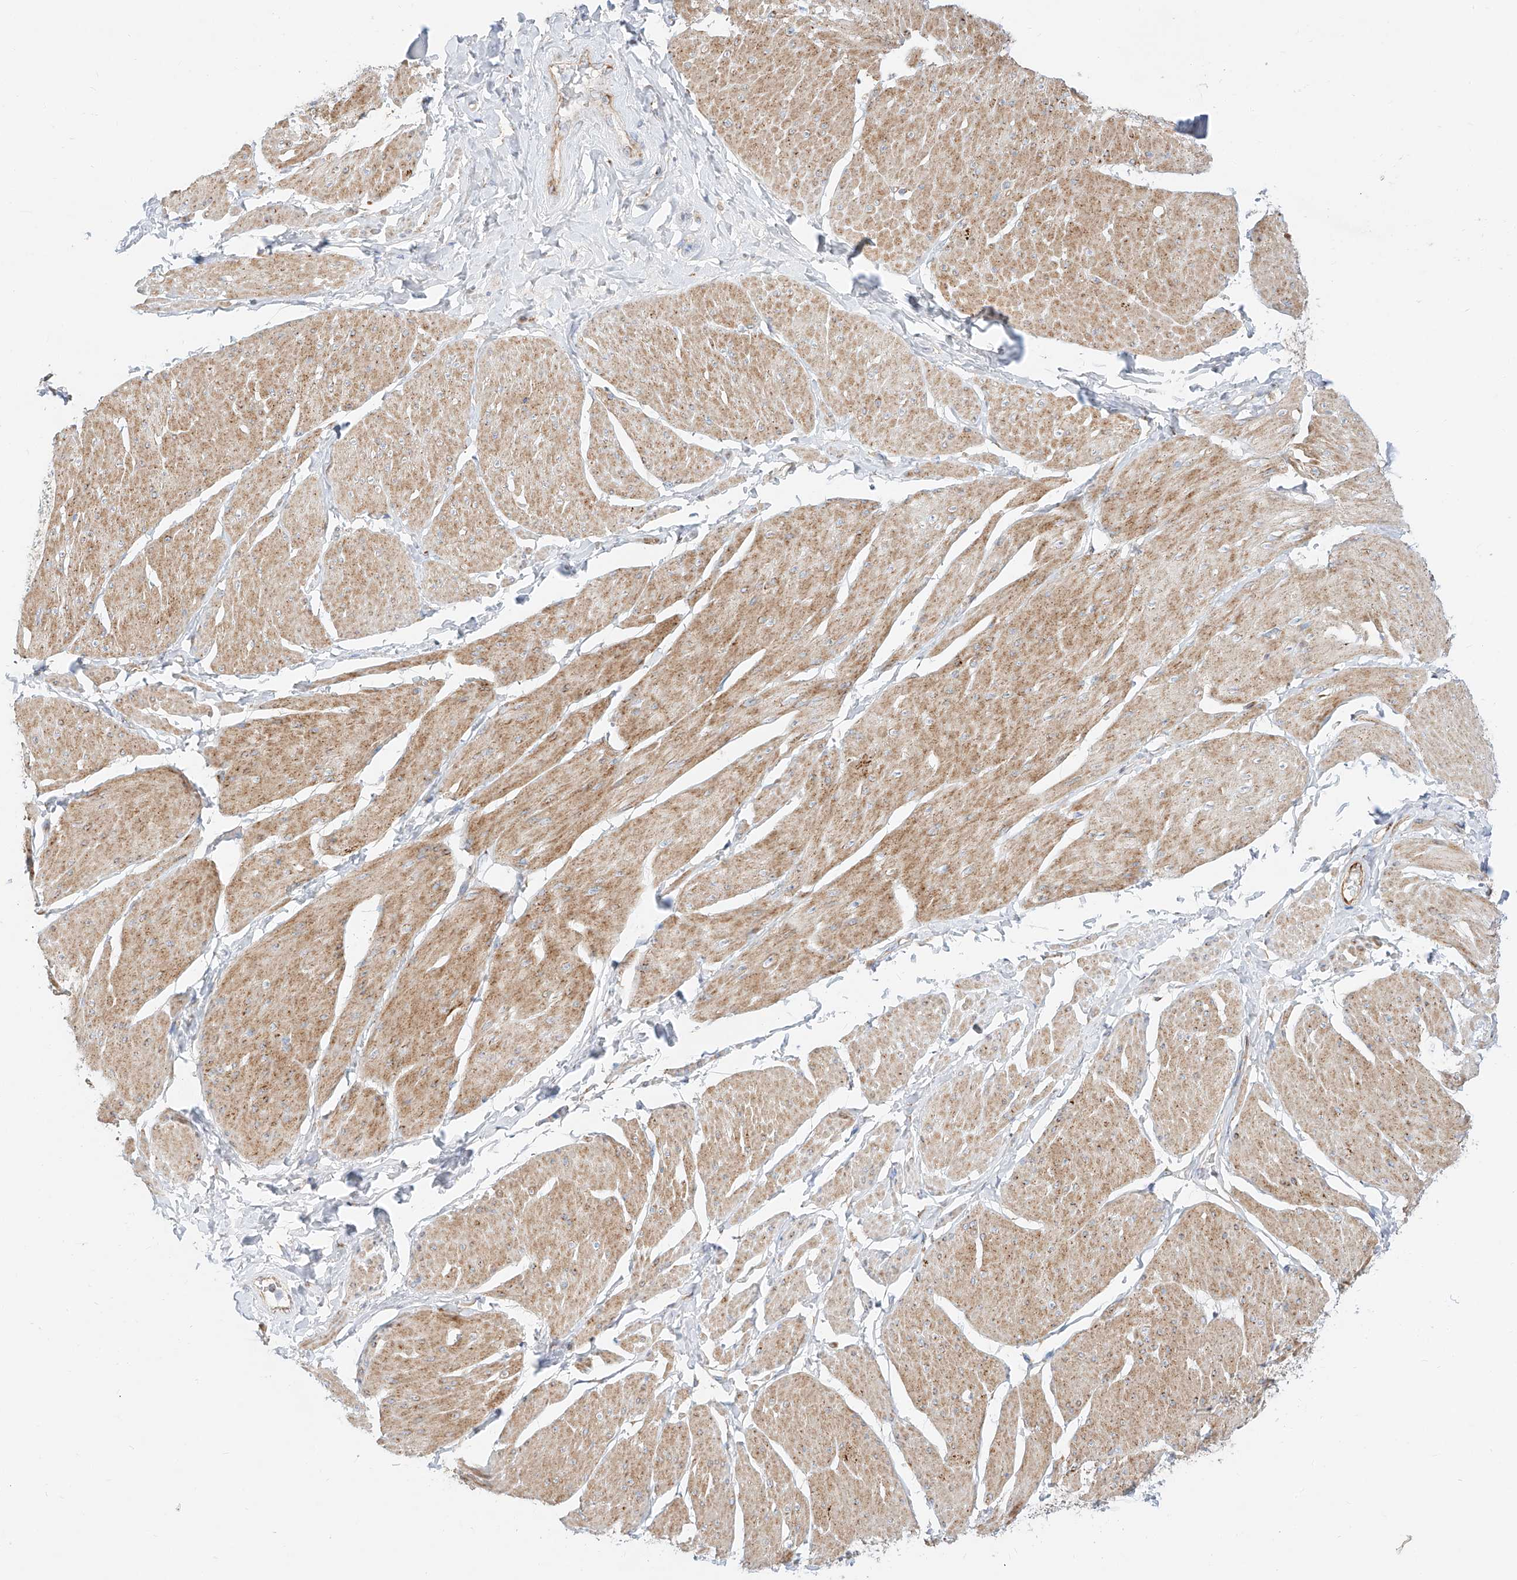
{"staining": {"intensity": "moderate", "quantity": ">75%", "location": "cytoplasmic/membranous"}, "tissue": "smooth muscle", "cell_type": "Smooth muscle cells", "image_type": "normal", "snomed": [{"axis": "morphology", "description": "Urothelial carcinoma, High grade"}, {"axis": "topography", "description": "Urinary bladder"}], "caption": "The micrograph exhibits a brown stain indicating the presence of a protein in the cytoplasmic/membranous of smooth muscle cells in smooth muscle.", "gene": "CST9", "patient": {"sex": "male", "age": 46}}